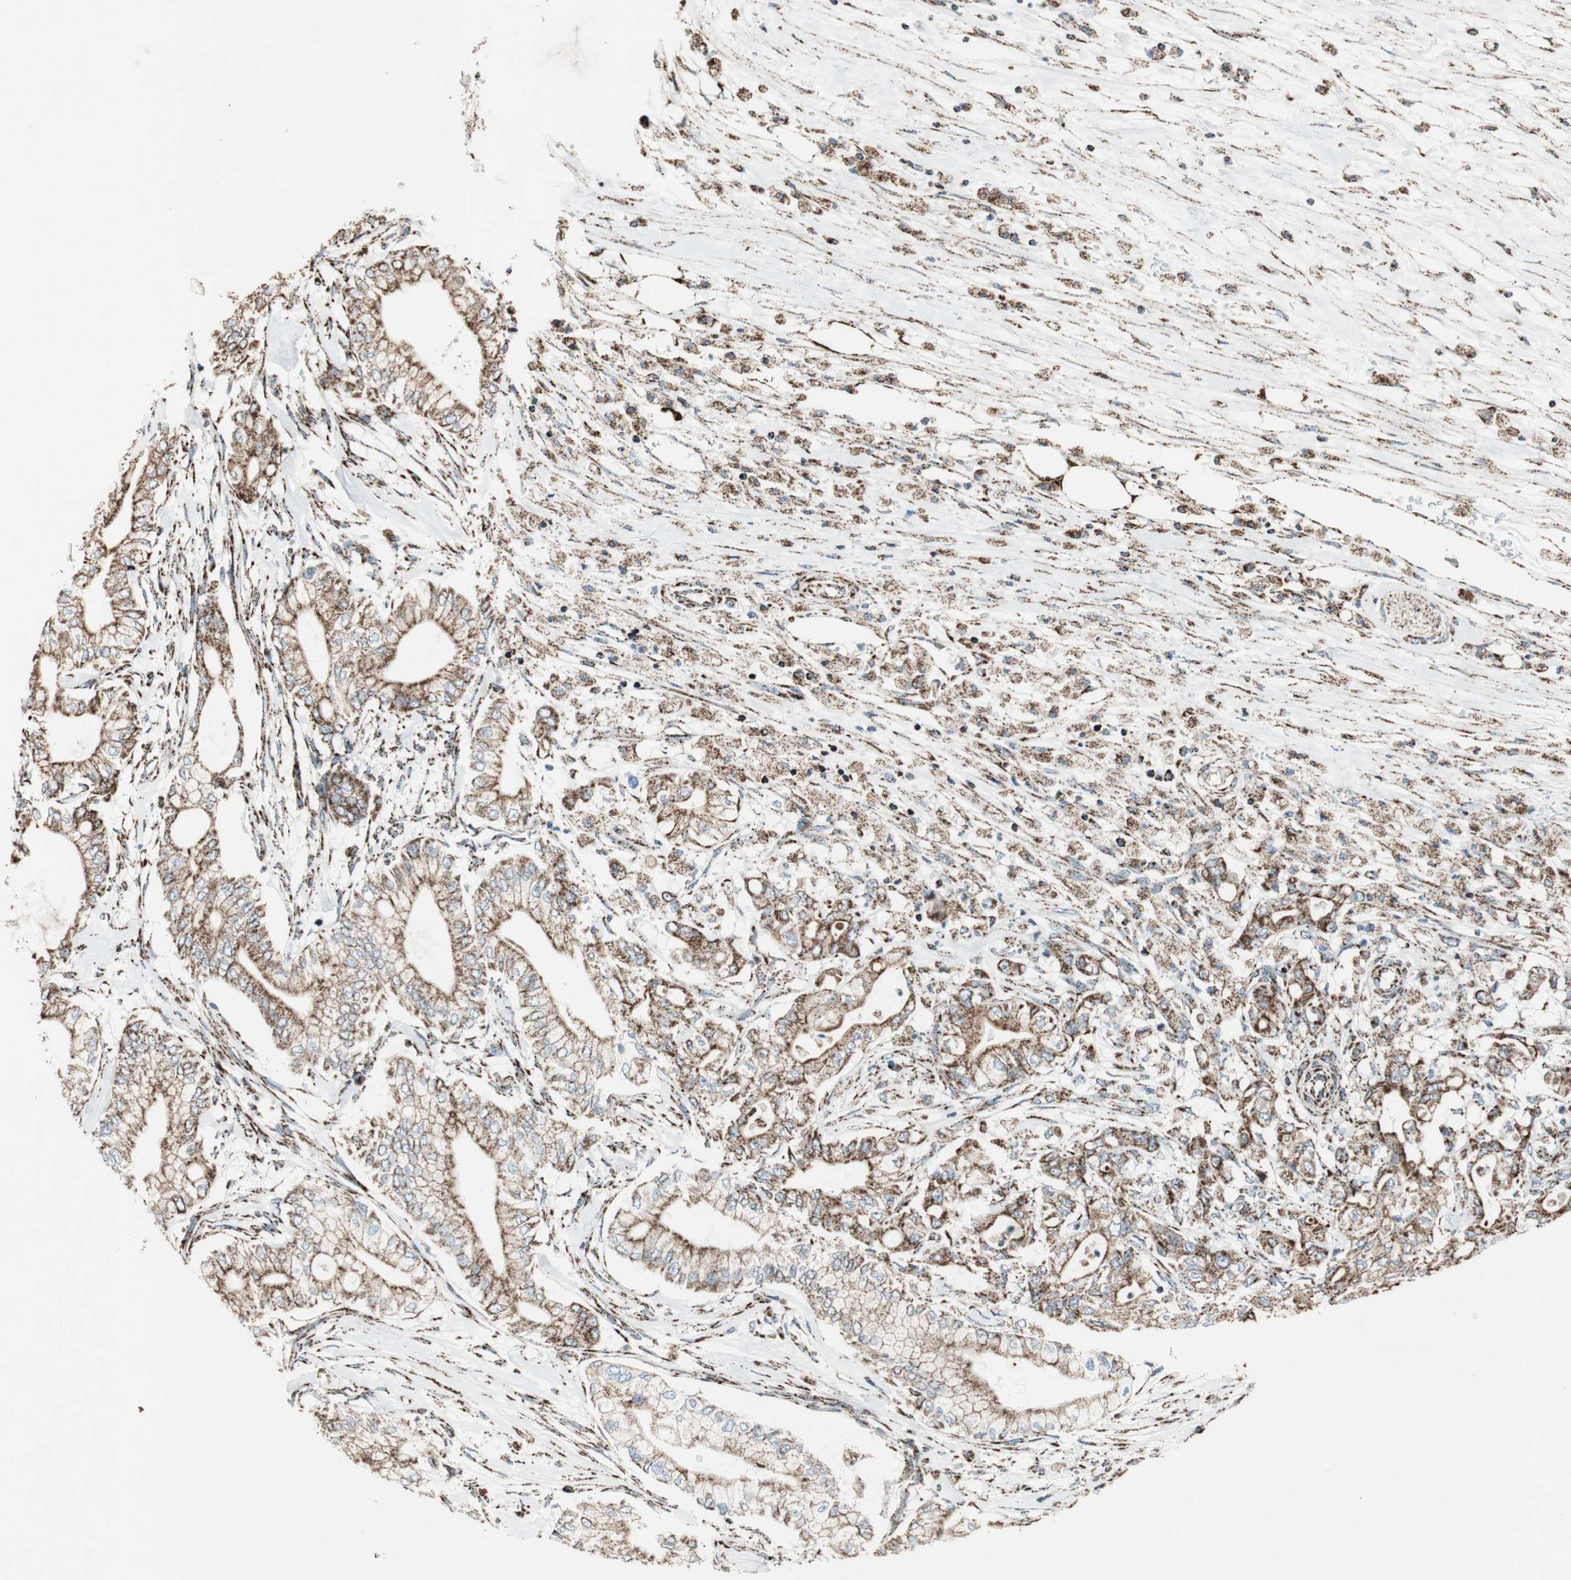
{"staining": {"intensity": "moderate", "quantity": ">75%", "location": "cytoplasmic/membranous"}, "tissue": "pancreatic cancer", "cell_type": "Tumor cells", "image_type": "cancer", "snomed": [{"axis": "morphology", "description": "Adenocarcinoma, NOS"}, {"axis": "topography", "description": "Pancreas"}], "caption": "Pancreatic adenocarcinoma stained for a protein (brown) displays moderate cytoplasmic/membranous positive staining in approximately >75% of tumor cells.", "gene": "PCSK4", "patient": {"sex": "male", "age": 70}}